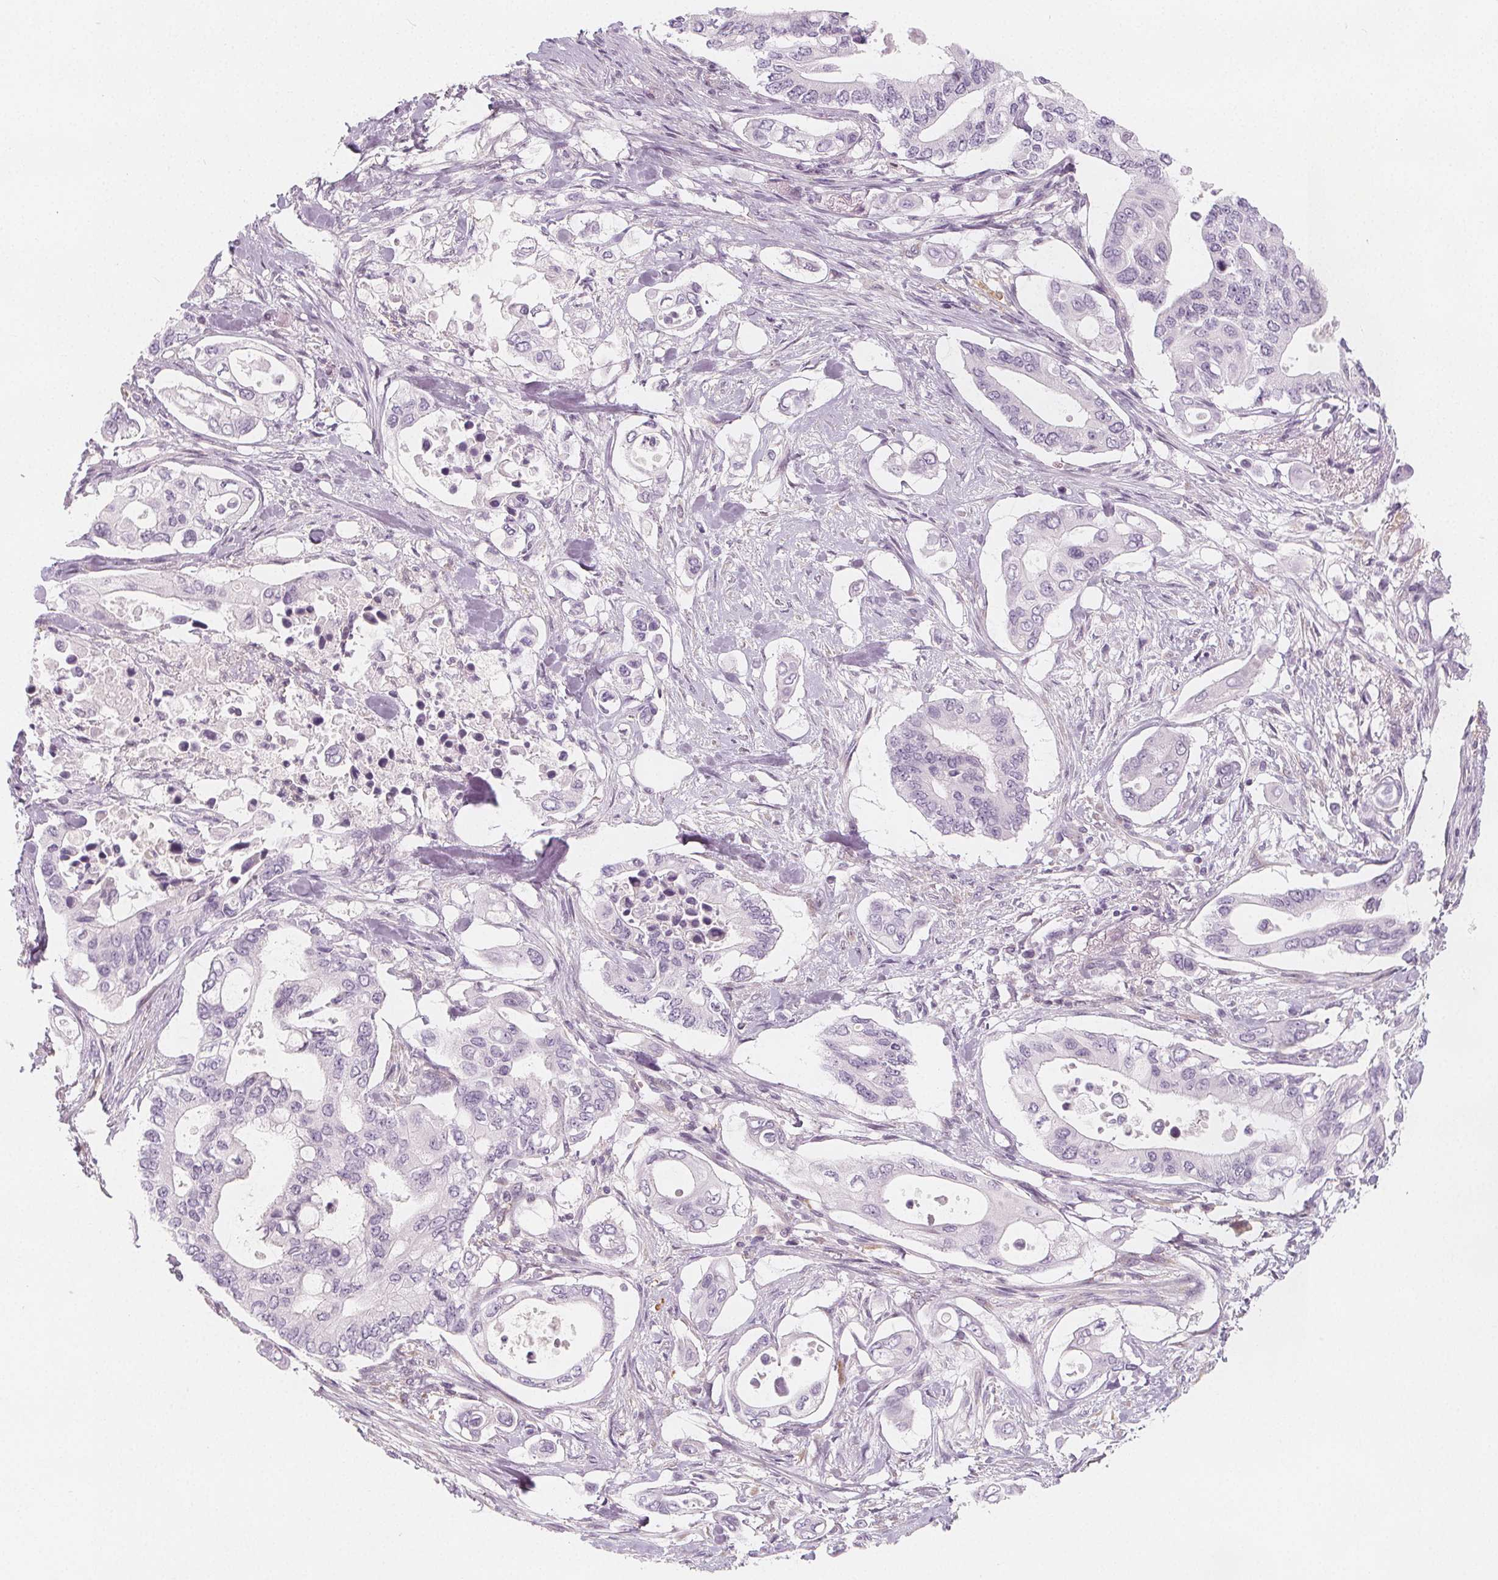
{"staining": {"intensity": "negative", "quantity": "none", "location": "none"}, "tissue": "pancreatic cancer", "cell_type": "Tumor cells", "image_type": "cancer", "snomed": [{"axis": "morphology", "description": "Adenocarcinoma, NOS"}, {"axis": "topography", "description": "Pancreas"}], "caption": "The micrograph reveals no significant positivity in tumor cells of adenocarcinoma (pancreatic). Nuclei are stained in blue.", "gene": "MAP1A", "patient": {"sex": "female", "age": 63}}